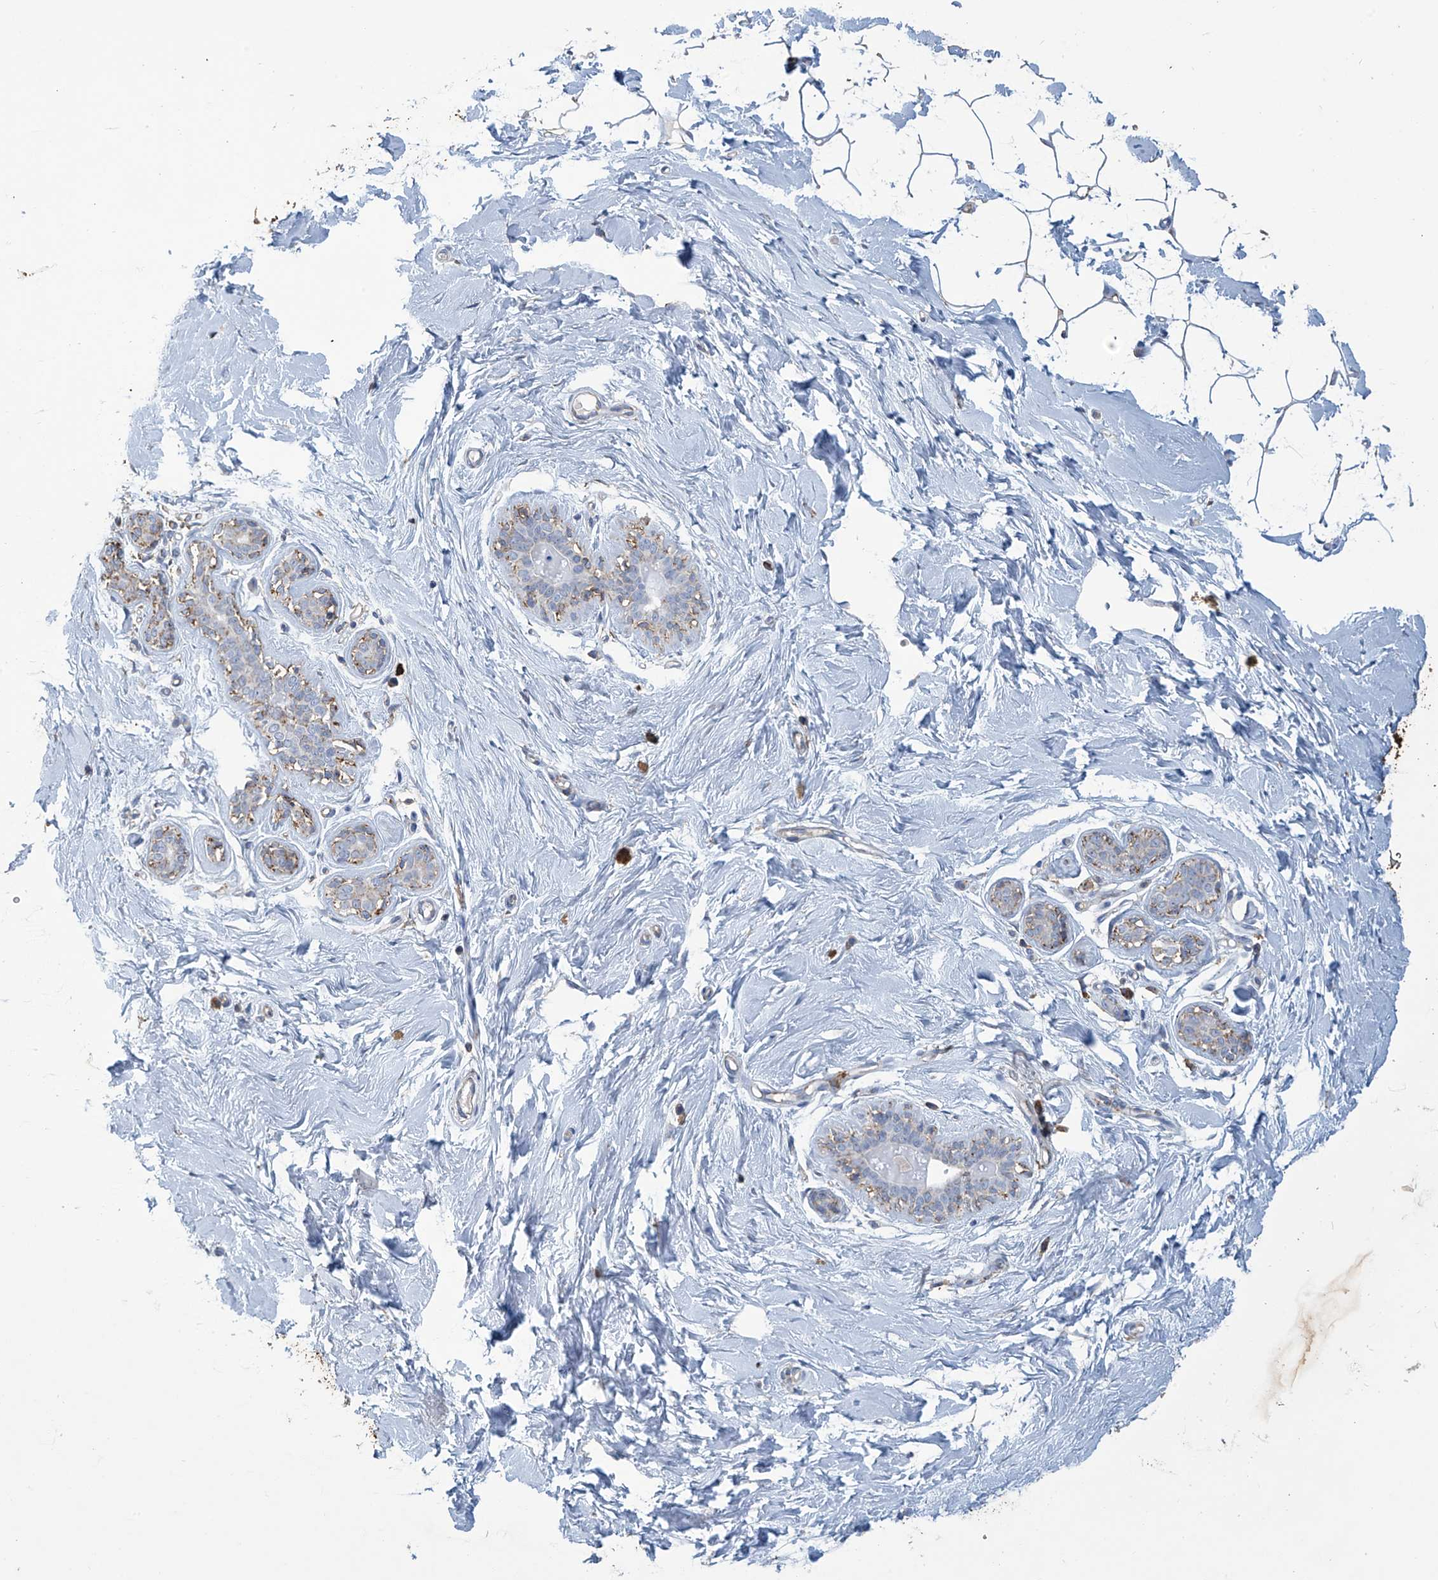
{"staining": {"intensity": "negative", "quantity": "none", "location": "none"}, "tissue": "adipose tissue", "cell_type": "Adipocytes", "image_type": "normal", "snomed": [{"axis": "morphology", "description": "Normal tissue, NOS"}, {"axis": "topography", "description": "Breast"}], "caption": "This is an IHC micrograph of benign adipose tissue. There is no expression in adipocytes.", "gene": "OGT", "patient": {"sex": "female", "age": 23}}